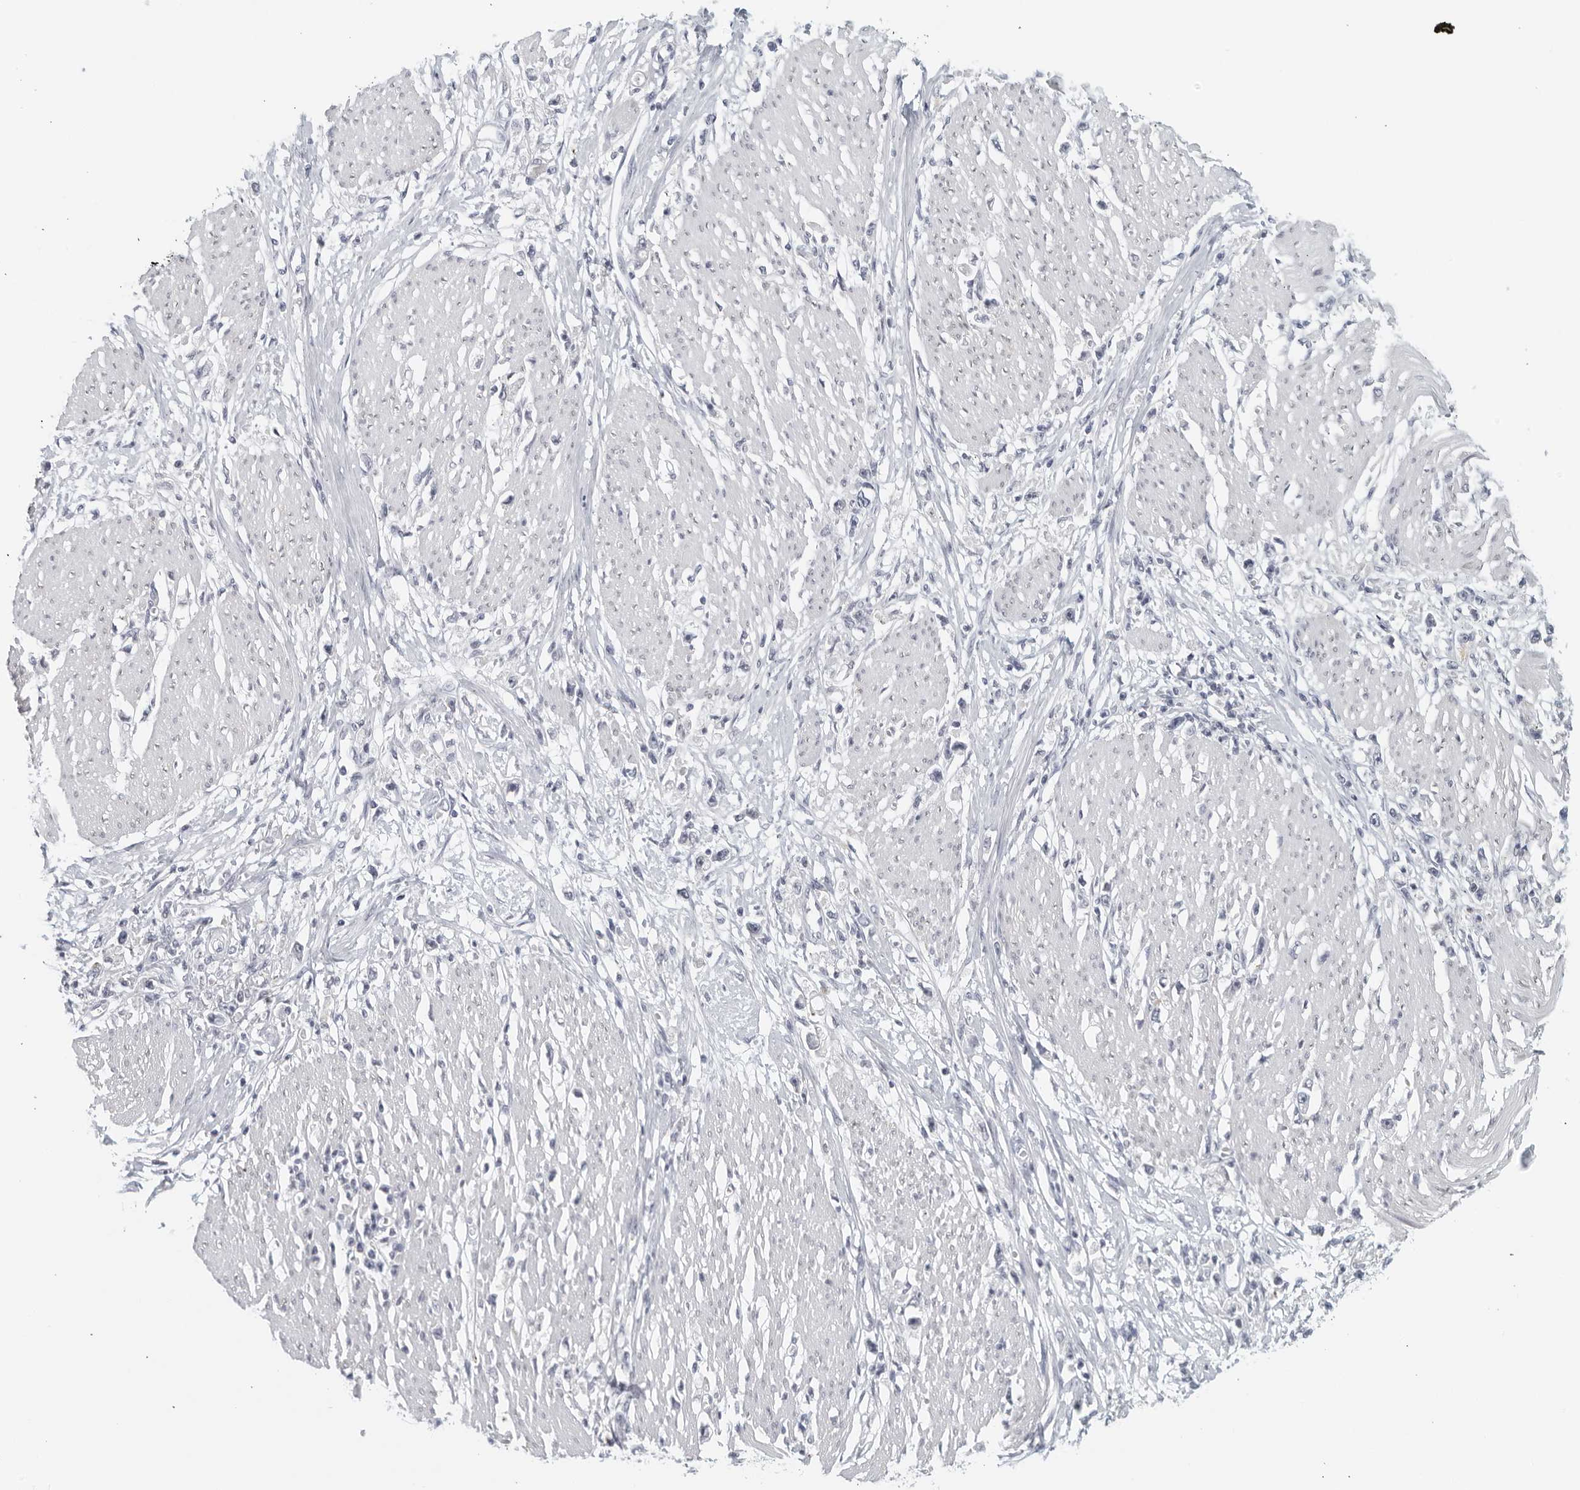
{"staining": {"intensity": "negative", "quantity": "none", "location": "none"}, "tissue": "stomach cancer", "cell_type": "Tumor cells", "image_type": "cancer", "snomed": [{"axis": "morphology", "description": "Adenocarcinoma, NOS"}, {"axis": "topography", "description": "Stomach"}], "caption": "Immunohistochemical staining of human stomach adenocarcinoma reveals no significant staining in tumor cells.", "gene": "MATN1", "patient": {"sex": "female", "age": 59}}